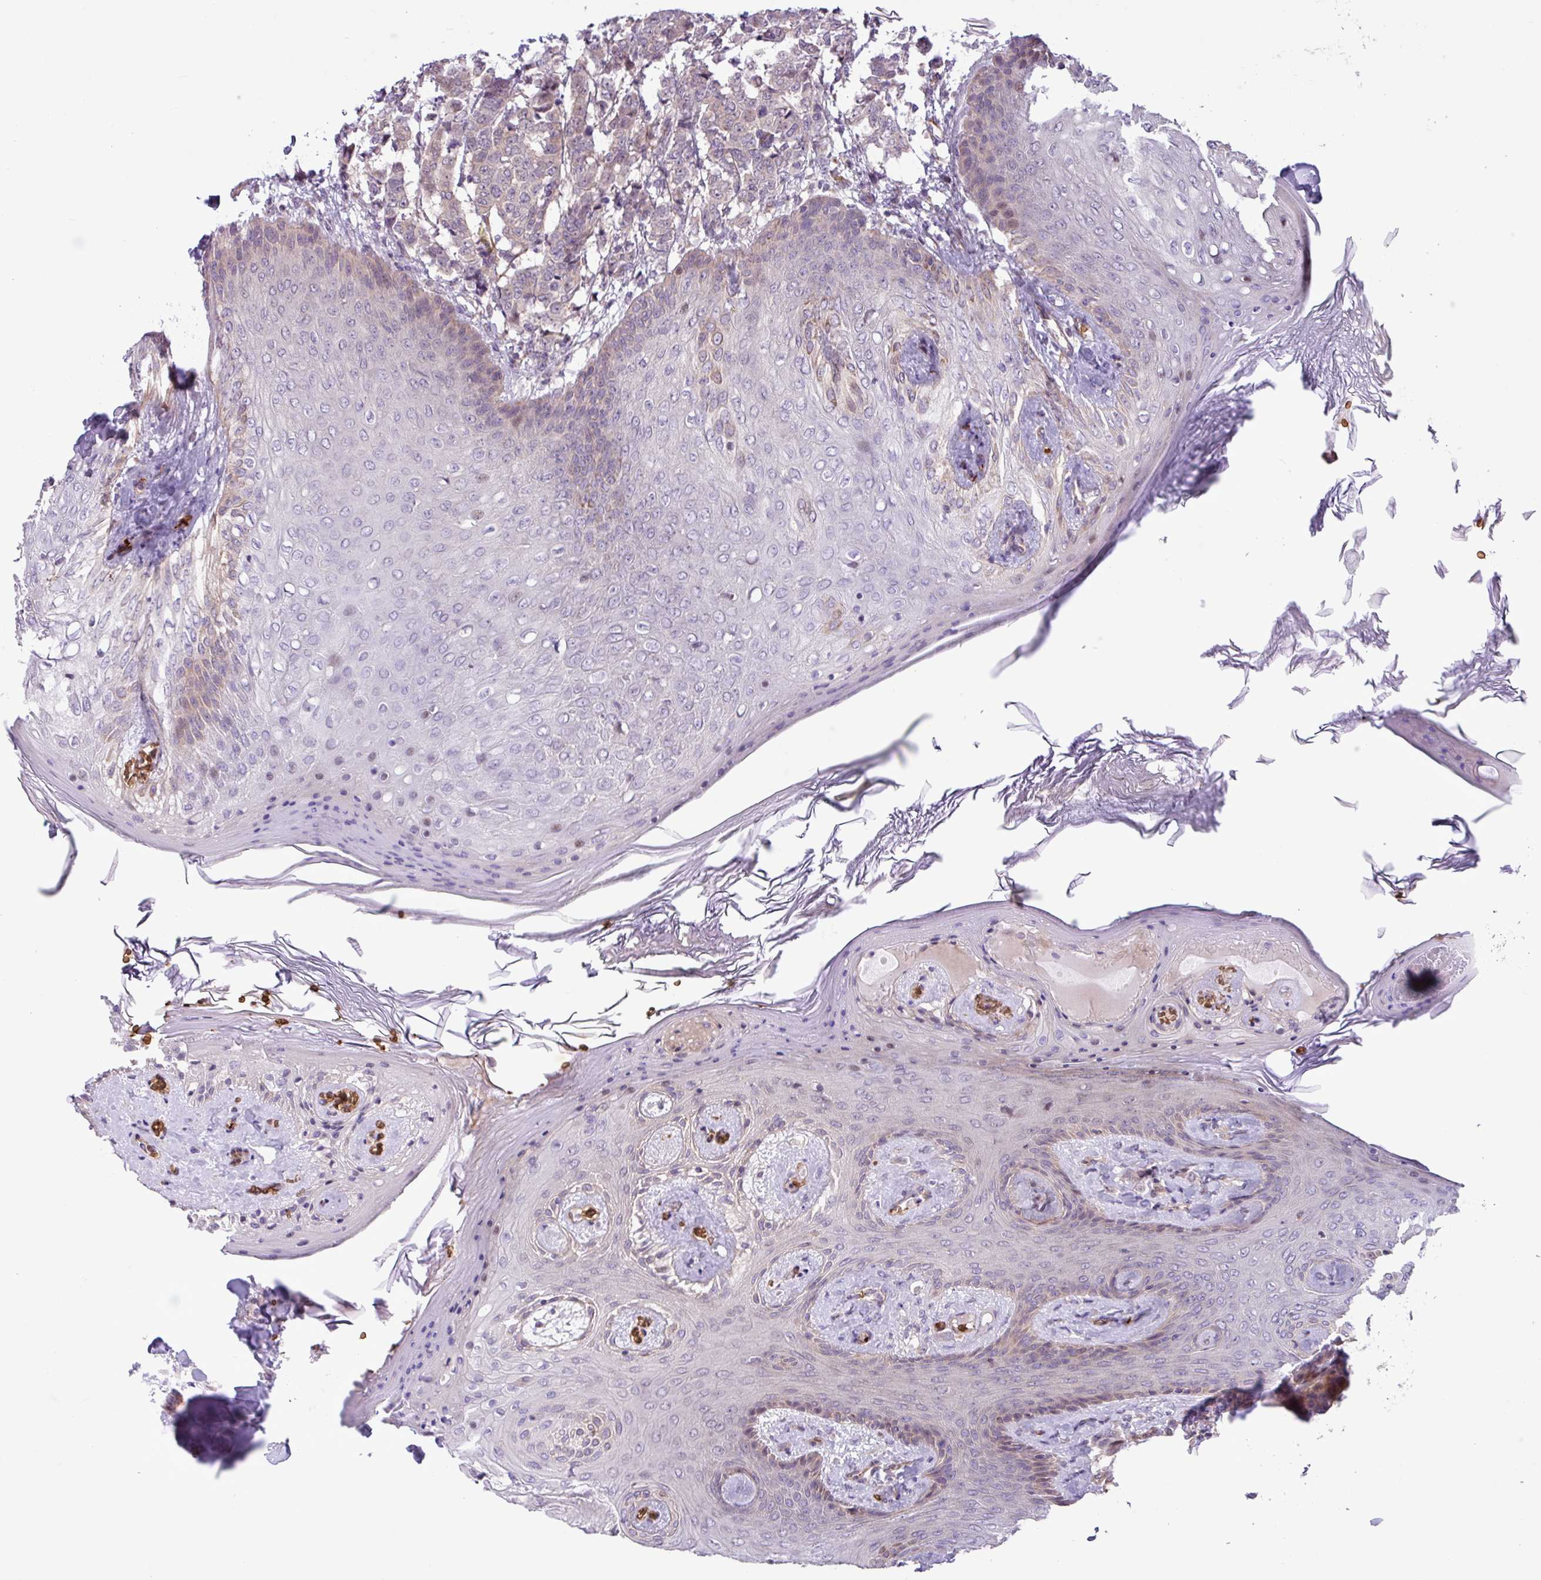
{"staining": {"intensity": "weak", "quantity": "<25%", "location": "cytoplasmic/membranous"}, "tissue": "breast cancer", "cell_type": "Tumor cells", "image_type": "cancer", "snomed": [{"axis": "morphology", "description": "Duct carcinoma"}, {"axis": "topography", "description": "Breast"}], "caption": "IHC of breast cancer demonstrates no positivity in tumor cells. (DAB immunohistochemistry (IHC) visualized using brightfield microscopy, high magnification).", "gene": "RAD21L1", "patient": {"sex": "female", "age": 40}}